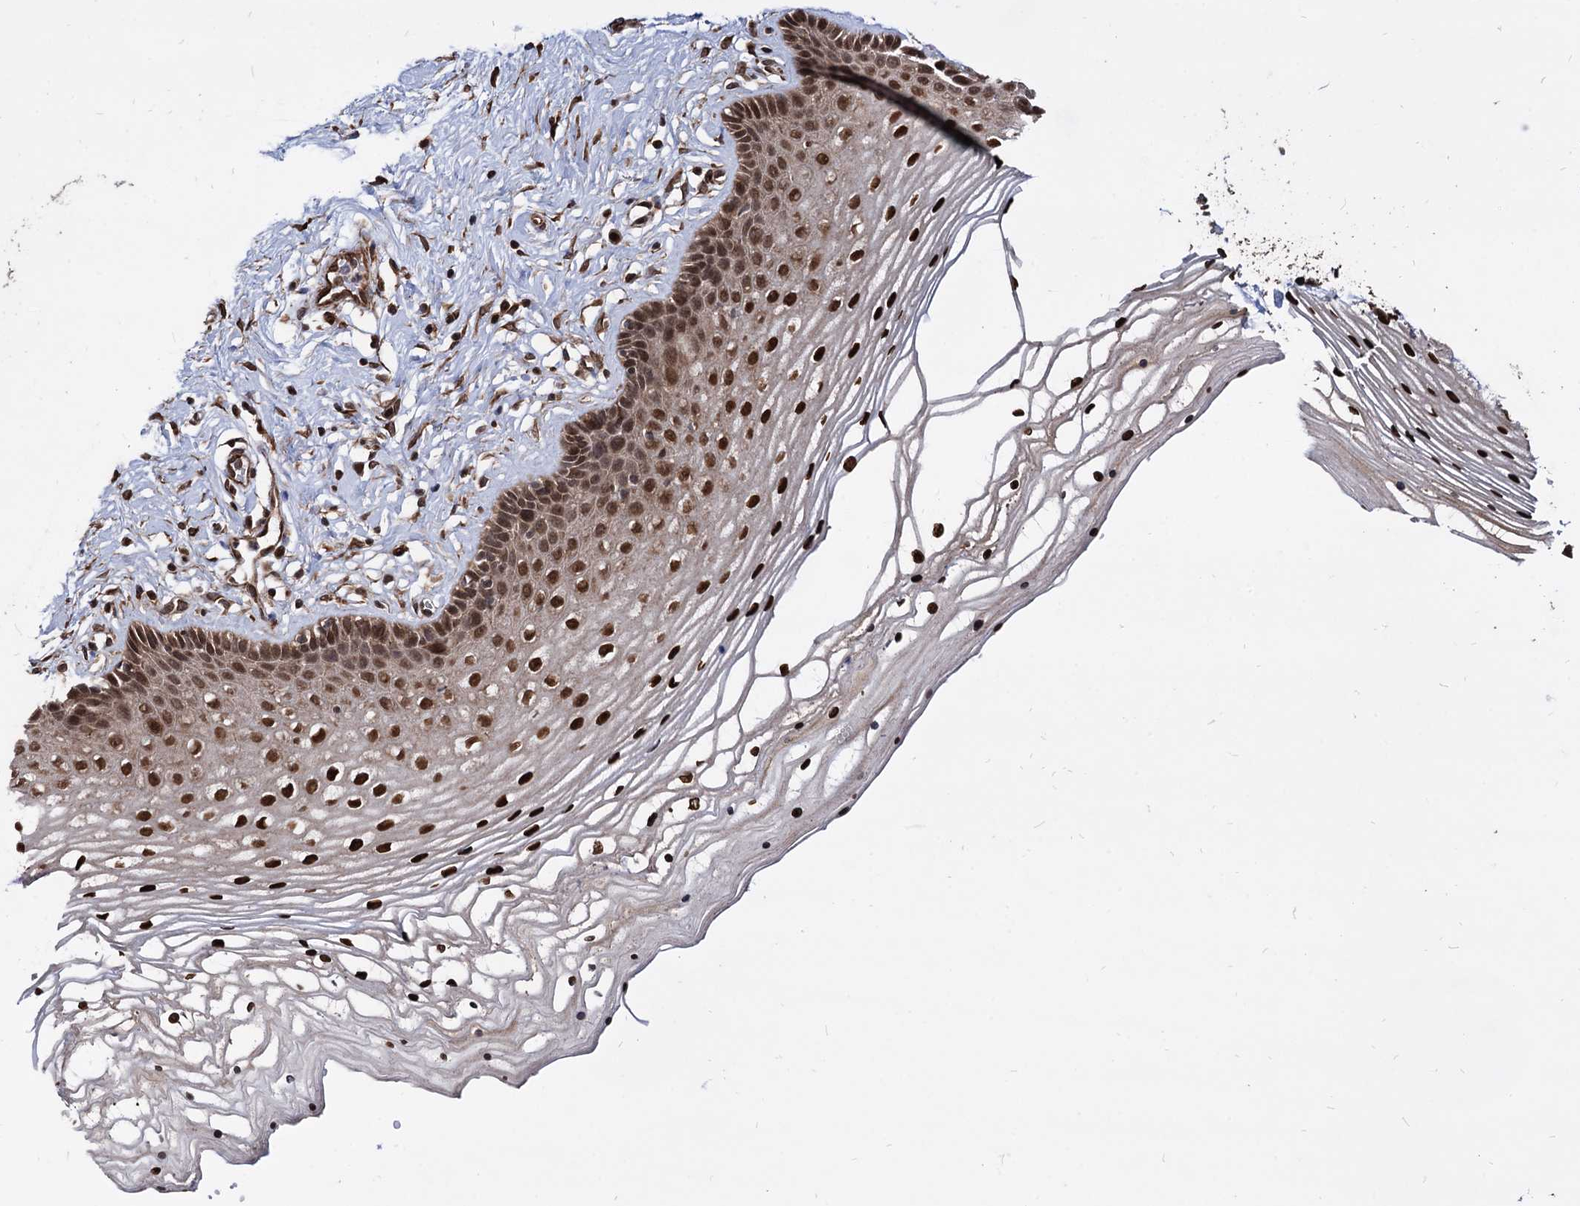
{"staining": {"intensity": "strong", "quantity": ">75%", "location": "nuclear"}, "tissue": "vagina", "cell_type": "Squamous epithelial cells", "image_type": "normal", "snomed": [{"axis": "morphology", "description": "Normal tissue, NOS"}, {"axis": "topography", "description": "Vagina"}], "caption": "A photomicrograph of human vagina stained for a protein shows strong nuclear brown staining in squamous epithelial cells. (IHC, brightfield microscopy, high magnification).", "gene": "ANKRD12", "patient": {"sex": "female", "age": 46}}